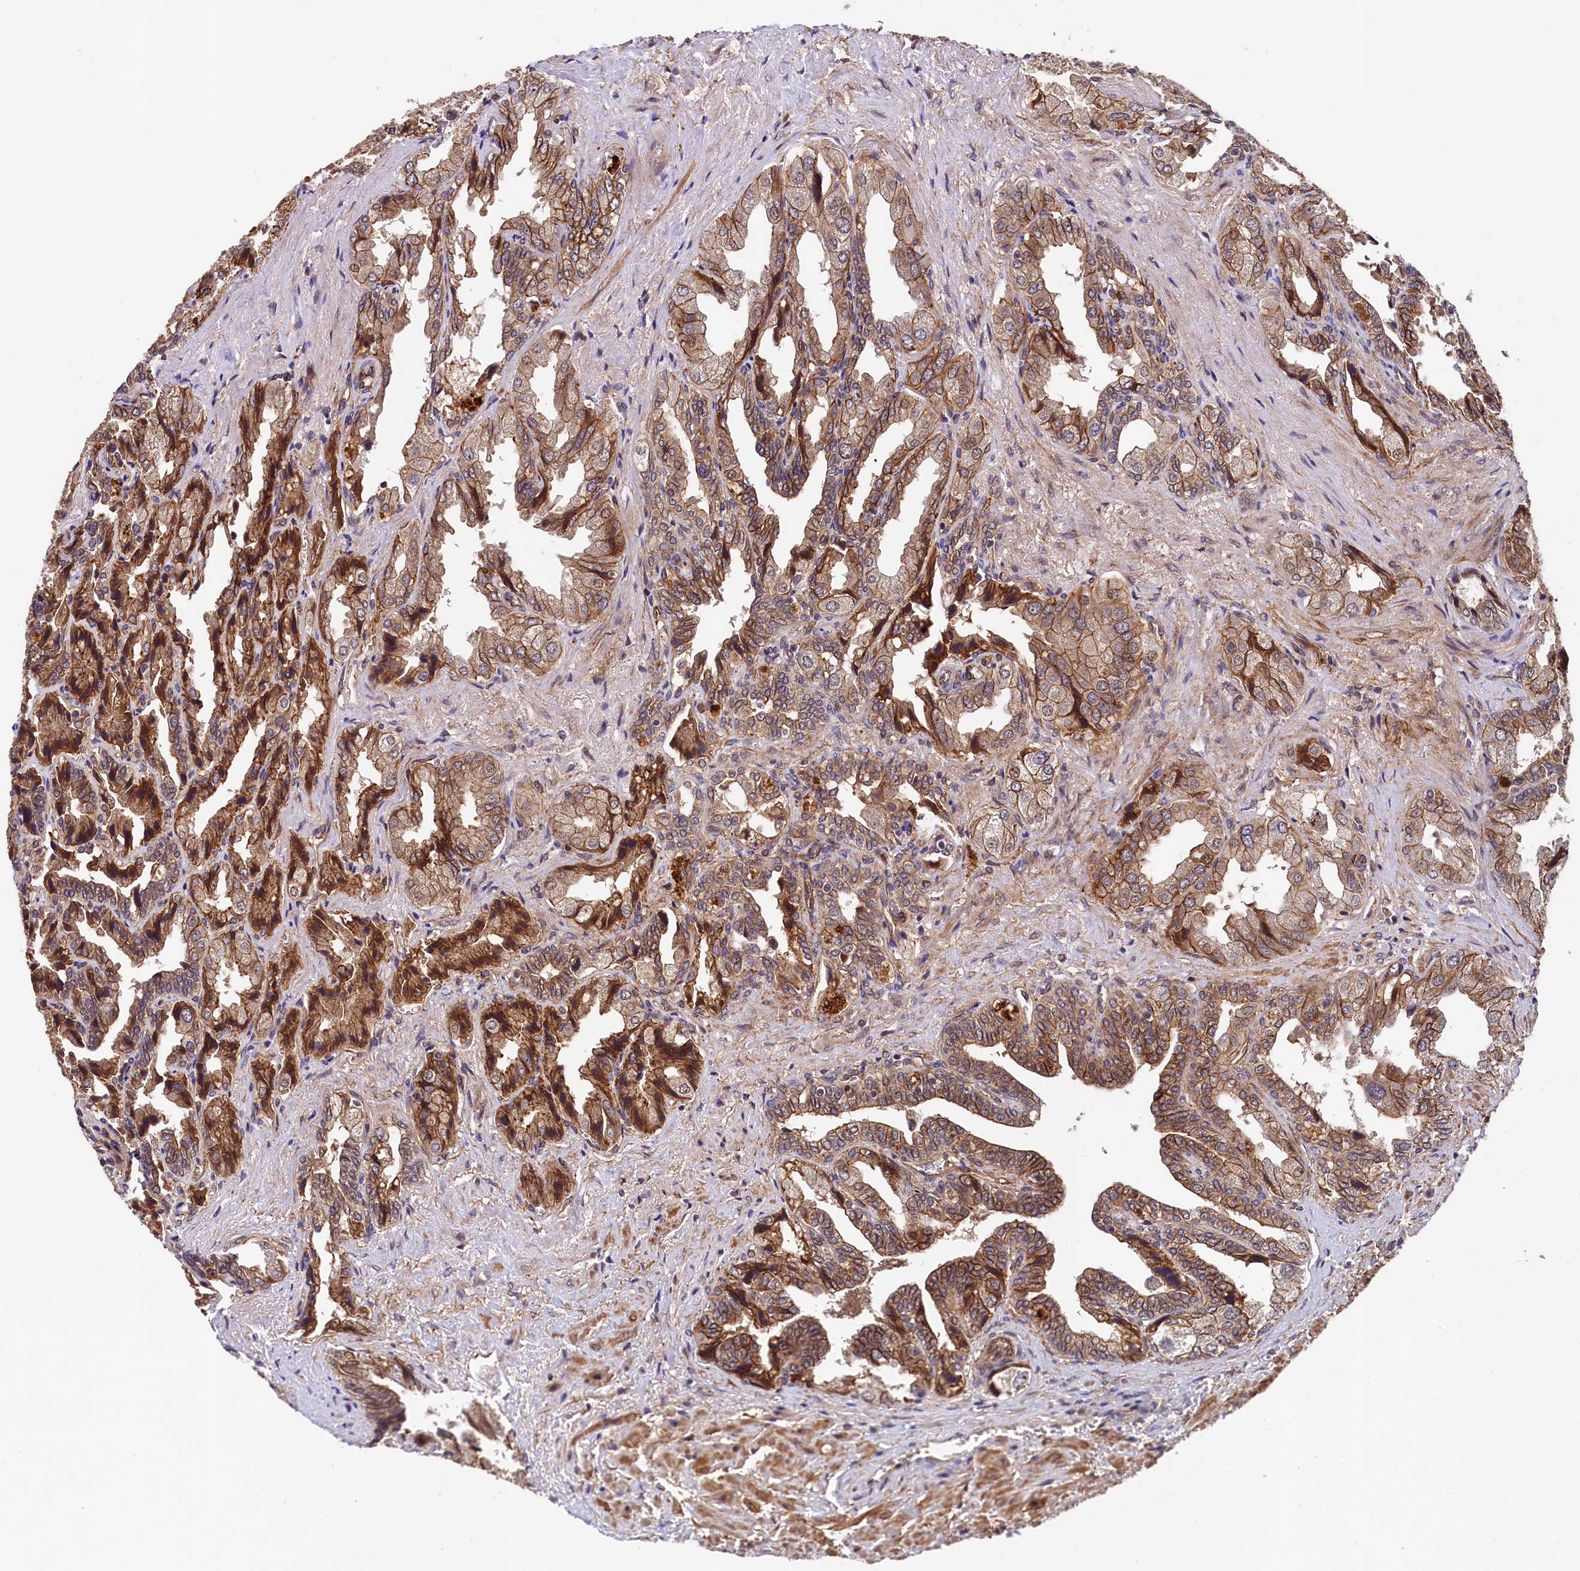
{"staining": {"intensity": "moderate", "quantity": ">75%", "location": "cytoplasmic/membranous"}, "tissue": "seminal vesicle", "cell_type": "Glandular cells", "image_type": "normal", "snomed": [{"axis": "morphology", "description": "Normal tissue, NOS"}, {"axis": "topography", "description": "Seminal veicle"}], "caption": "Seminal vesicle stained with immunohistochemistry displays moderate cytoplasmic/membranous positivity in approximately >75% of glandular cells. Ihc stains the protein of interest in brown and the nuclei are stained blue.", "gene": "ARL14EP", "patient": {"sex": "male", "age": 63}}